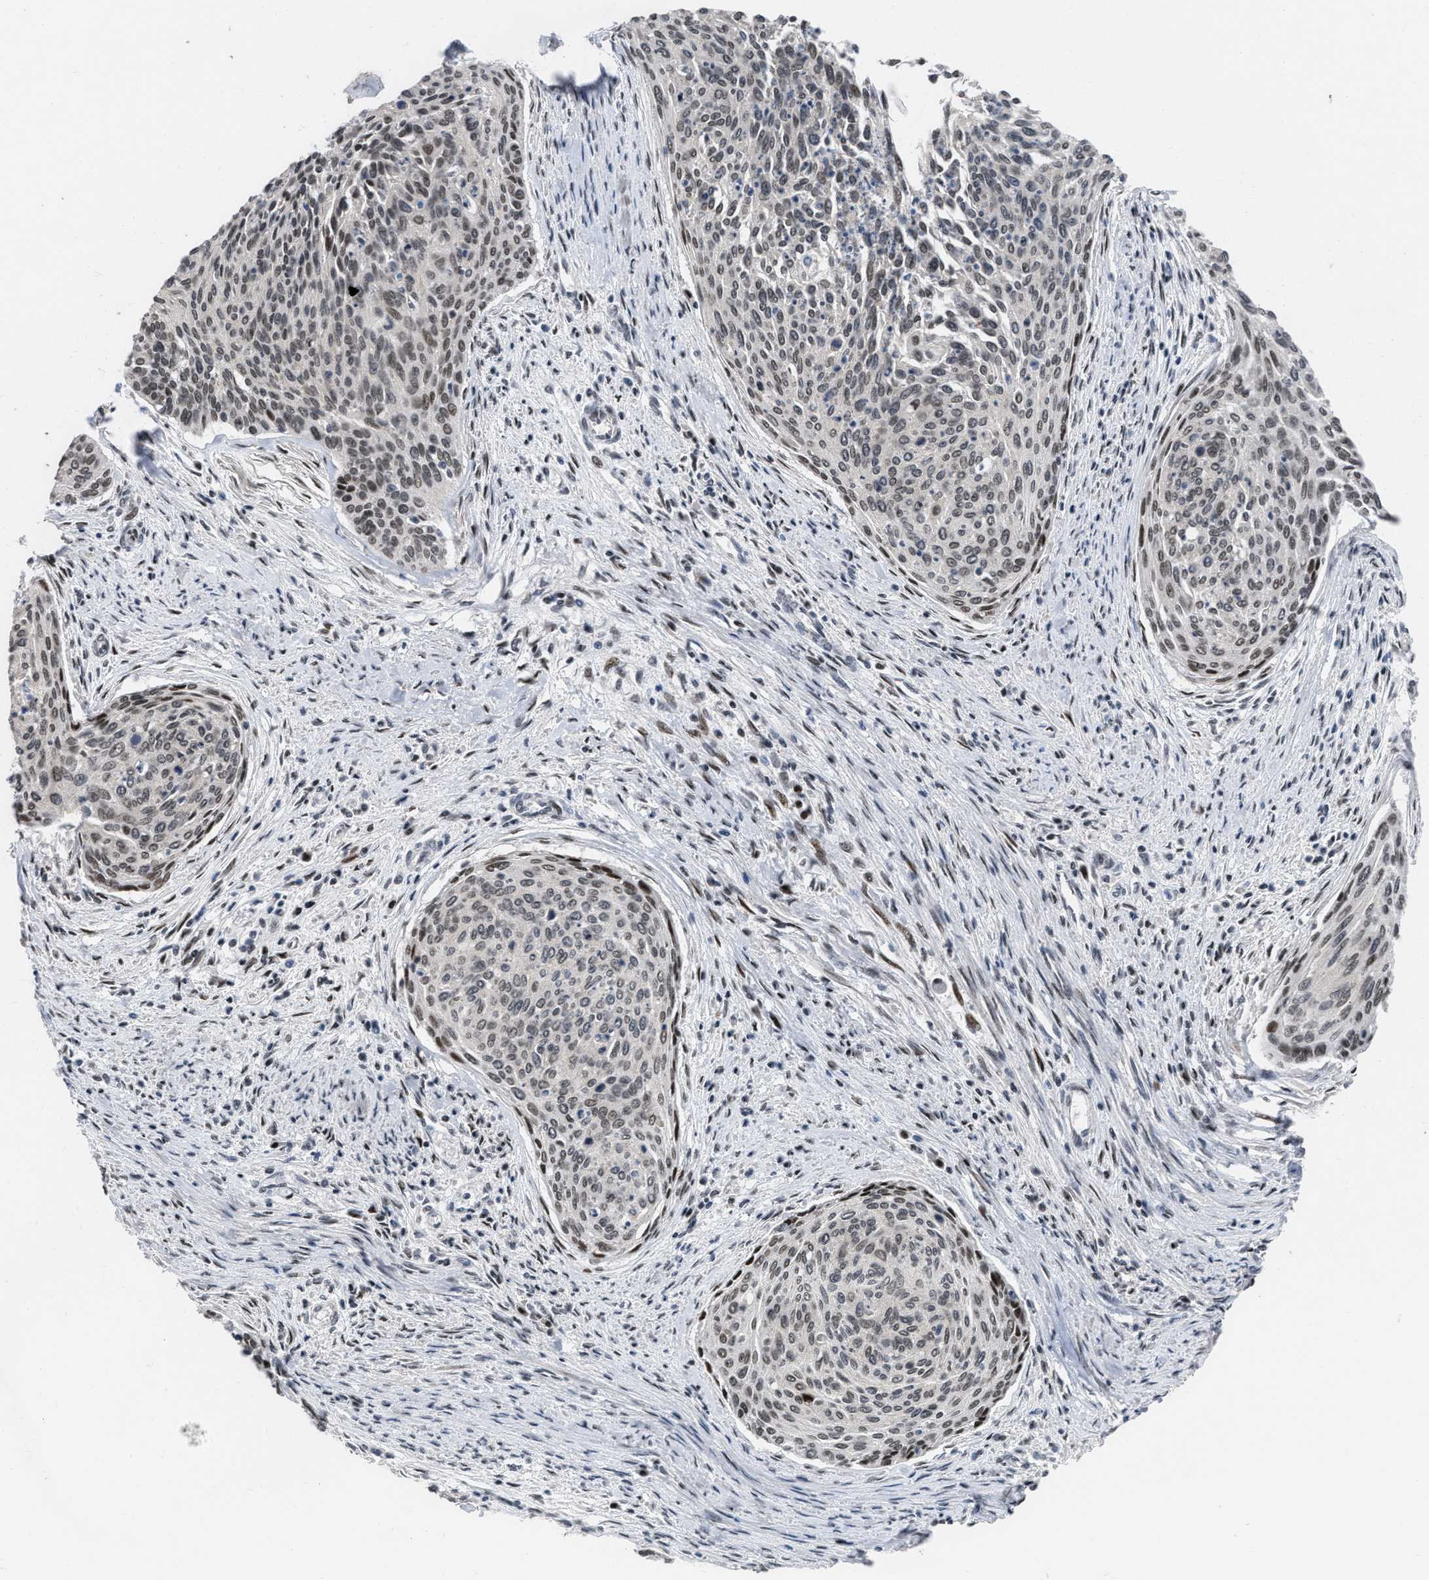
{"staining": {"intensity": "weak", "quantity": ">75%", "location": "nuclear"}, "tissue": "cervical cancer", "cell_type": "Tumor cells", "image_type": "cancer", "snomed": [{"axis": "morphology", "description": "Squamous cell carcinoma, NOS"}, {"axis": "topography", "description": "Cervix"}], "caption": "Cervical cancer (squamous cell carcinoma) stained with immunohistochemistry demonstrates weak nuclear positivity in approximately >75% of tumor cells.", "gene": "SETDB1", "patient": {"sex": "female", "age": 55}}